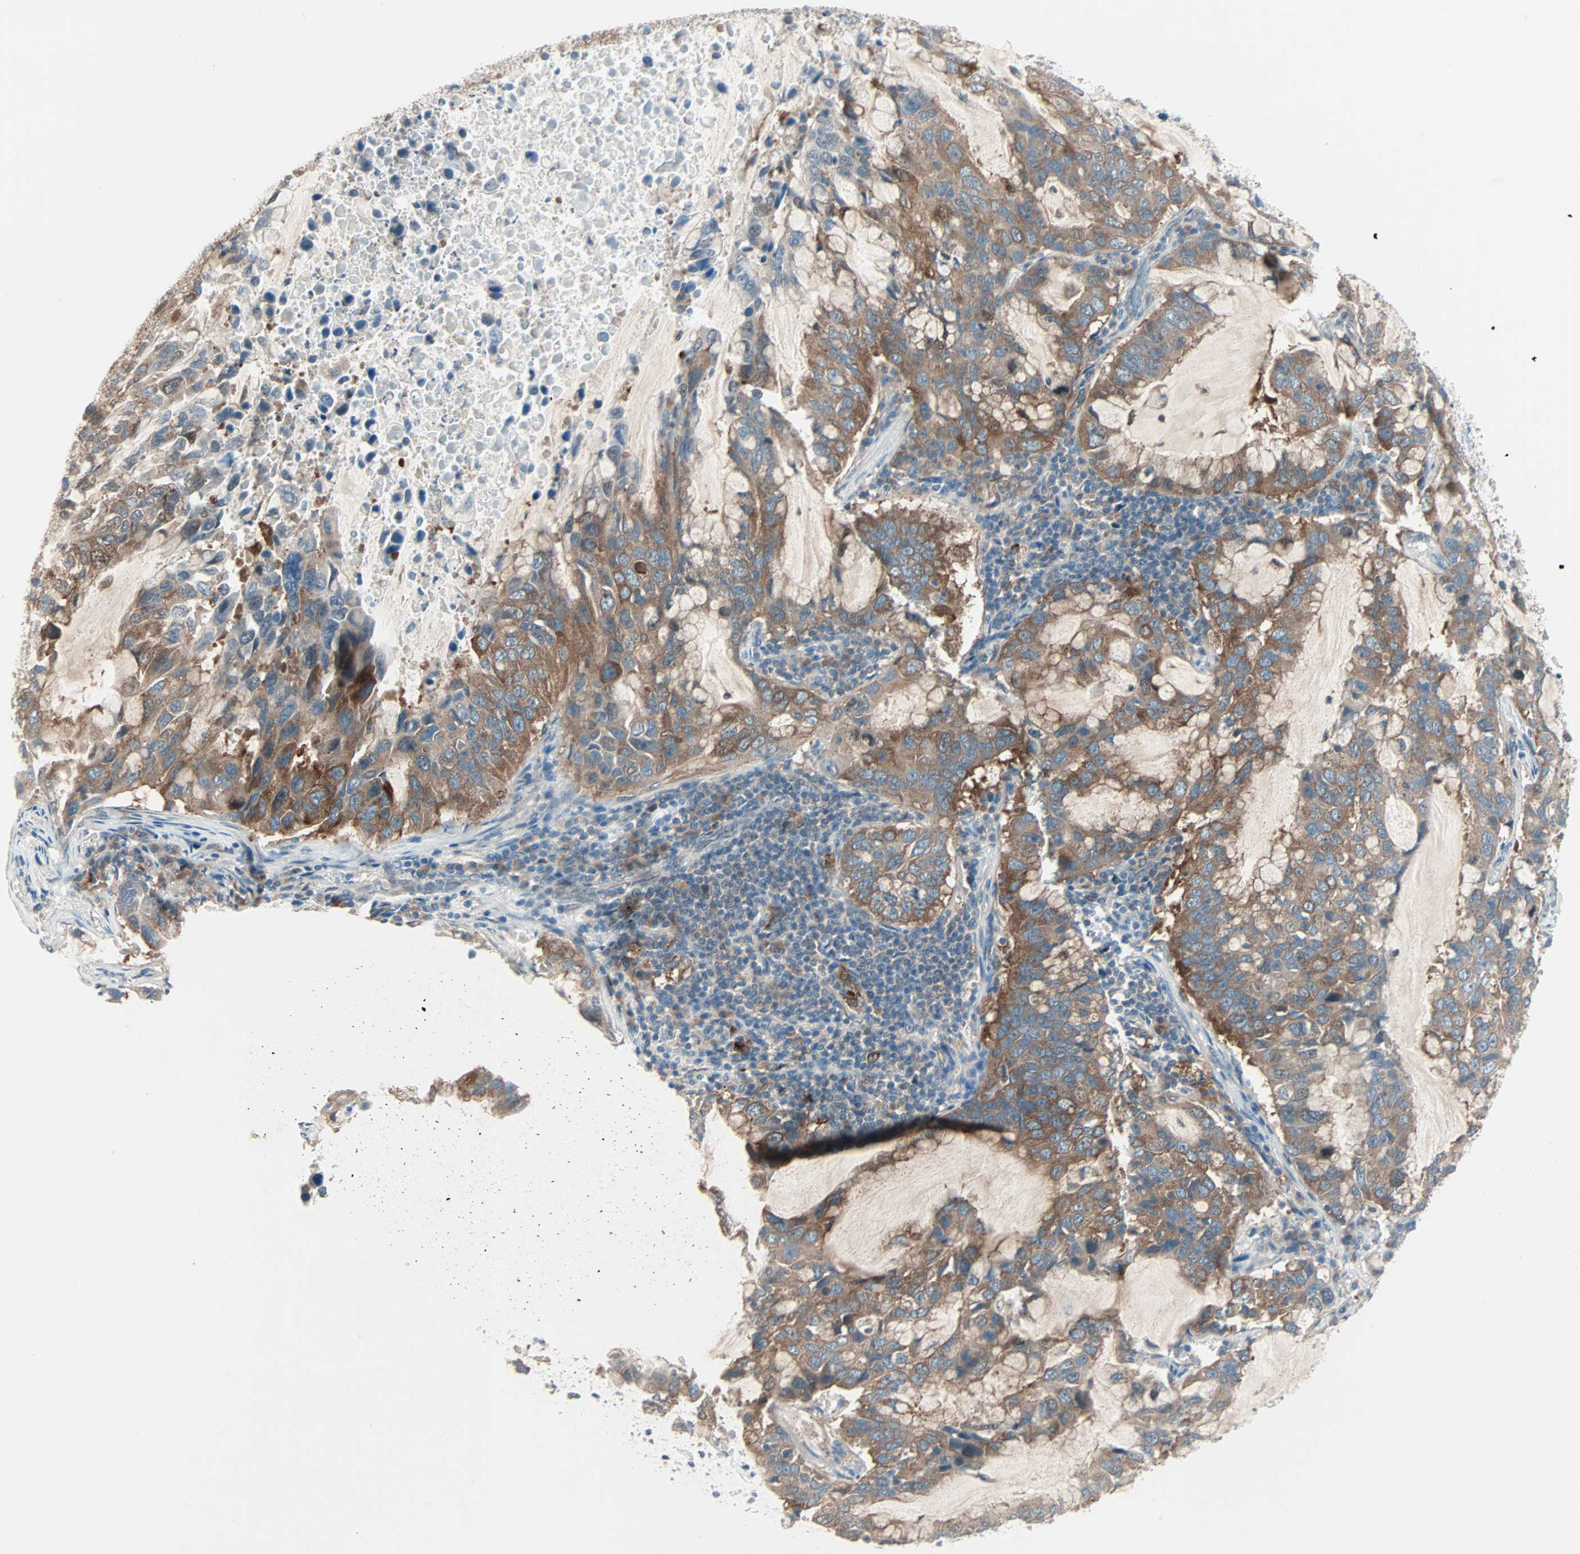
{"staining": {"intensity": "moderate", "quantity": ">75%", "location": "cytoplasmic/membranous"}, "tissue": "lung cancer", "cell_type": "Tumor cells", "image_type": "cancer", "snomed": [{"axis": "morphology", "description": "Adenocarcinoma, NOS"}, {"axis": "topography", "description": "Lung"}], "caption": "Protein expression analysis of human lung cancer (adenocarcinoma) reveals moderate cytoplasmic/membranous expression in about >75% of tumor cells.", "gene": "SMIM8", "patient": {"sex": "male", "age": 64}}